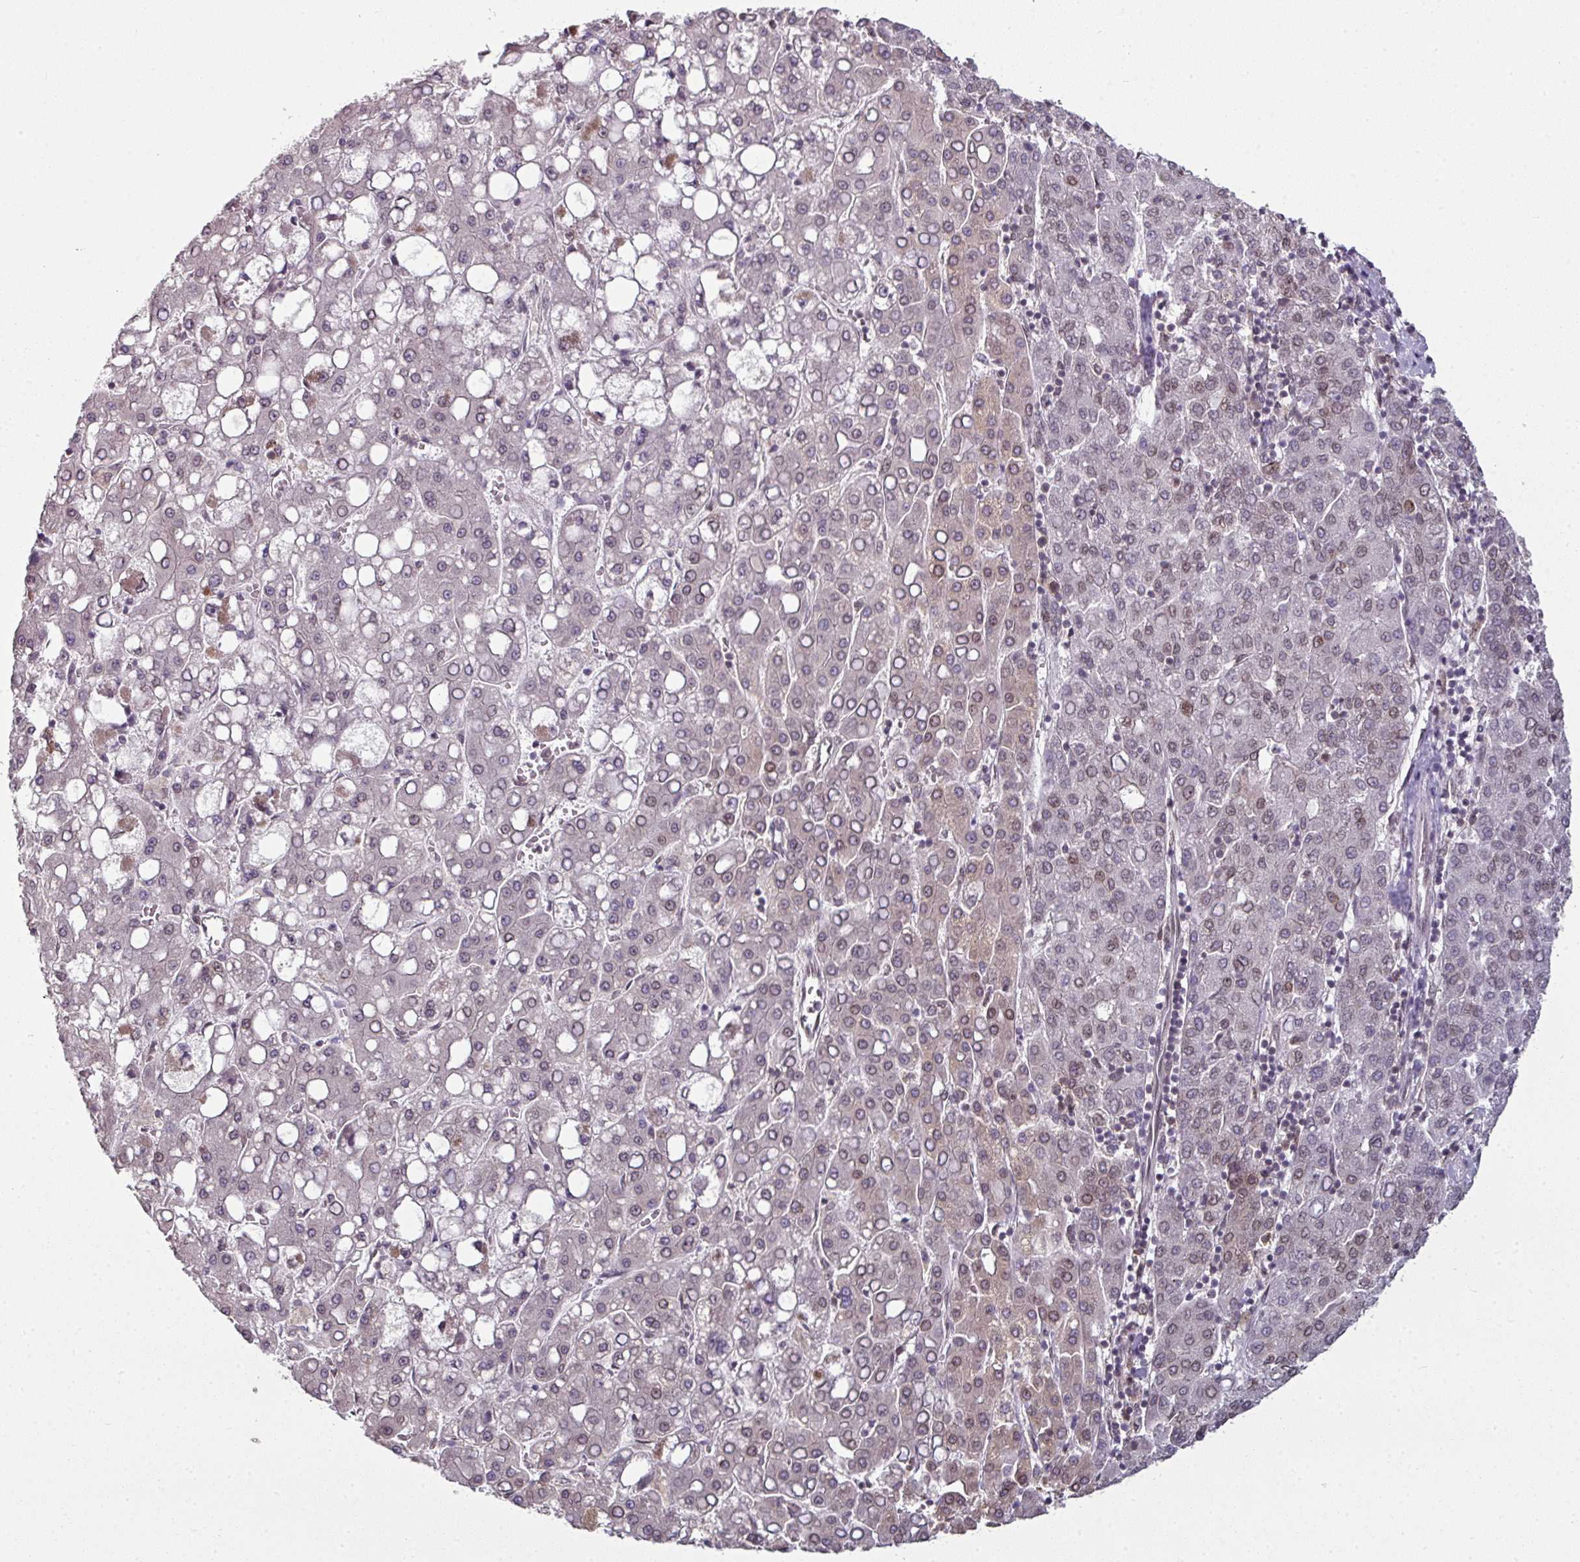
{"staining": {"intensity": "moderate", "quantity": "<25%", "location": "cytoplasmic/membranous,nuclear"}, "tissue": "liver cancer", "cell_type": "Tumor cells", "image_type": "cancer", "snomed": [{"axis": "morphology", "description": "Carcinoma, Hepatocellular, NOS"}, {"axis": "topography", "description": "Liver"}], "caption": "A high-resolution photomicrograph shows IHC staining of liver cancer (hepatocellular carcinoma), which reveals moderate cytoplasmic/membranous and nuclear staining in approximately <25% of tumor cells.", "gene": "RANGAP1", "patient": {"sex": "male", "age": 65}}